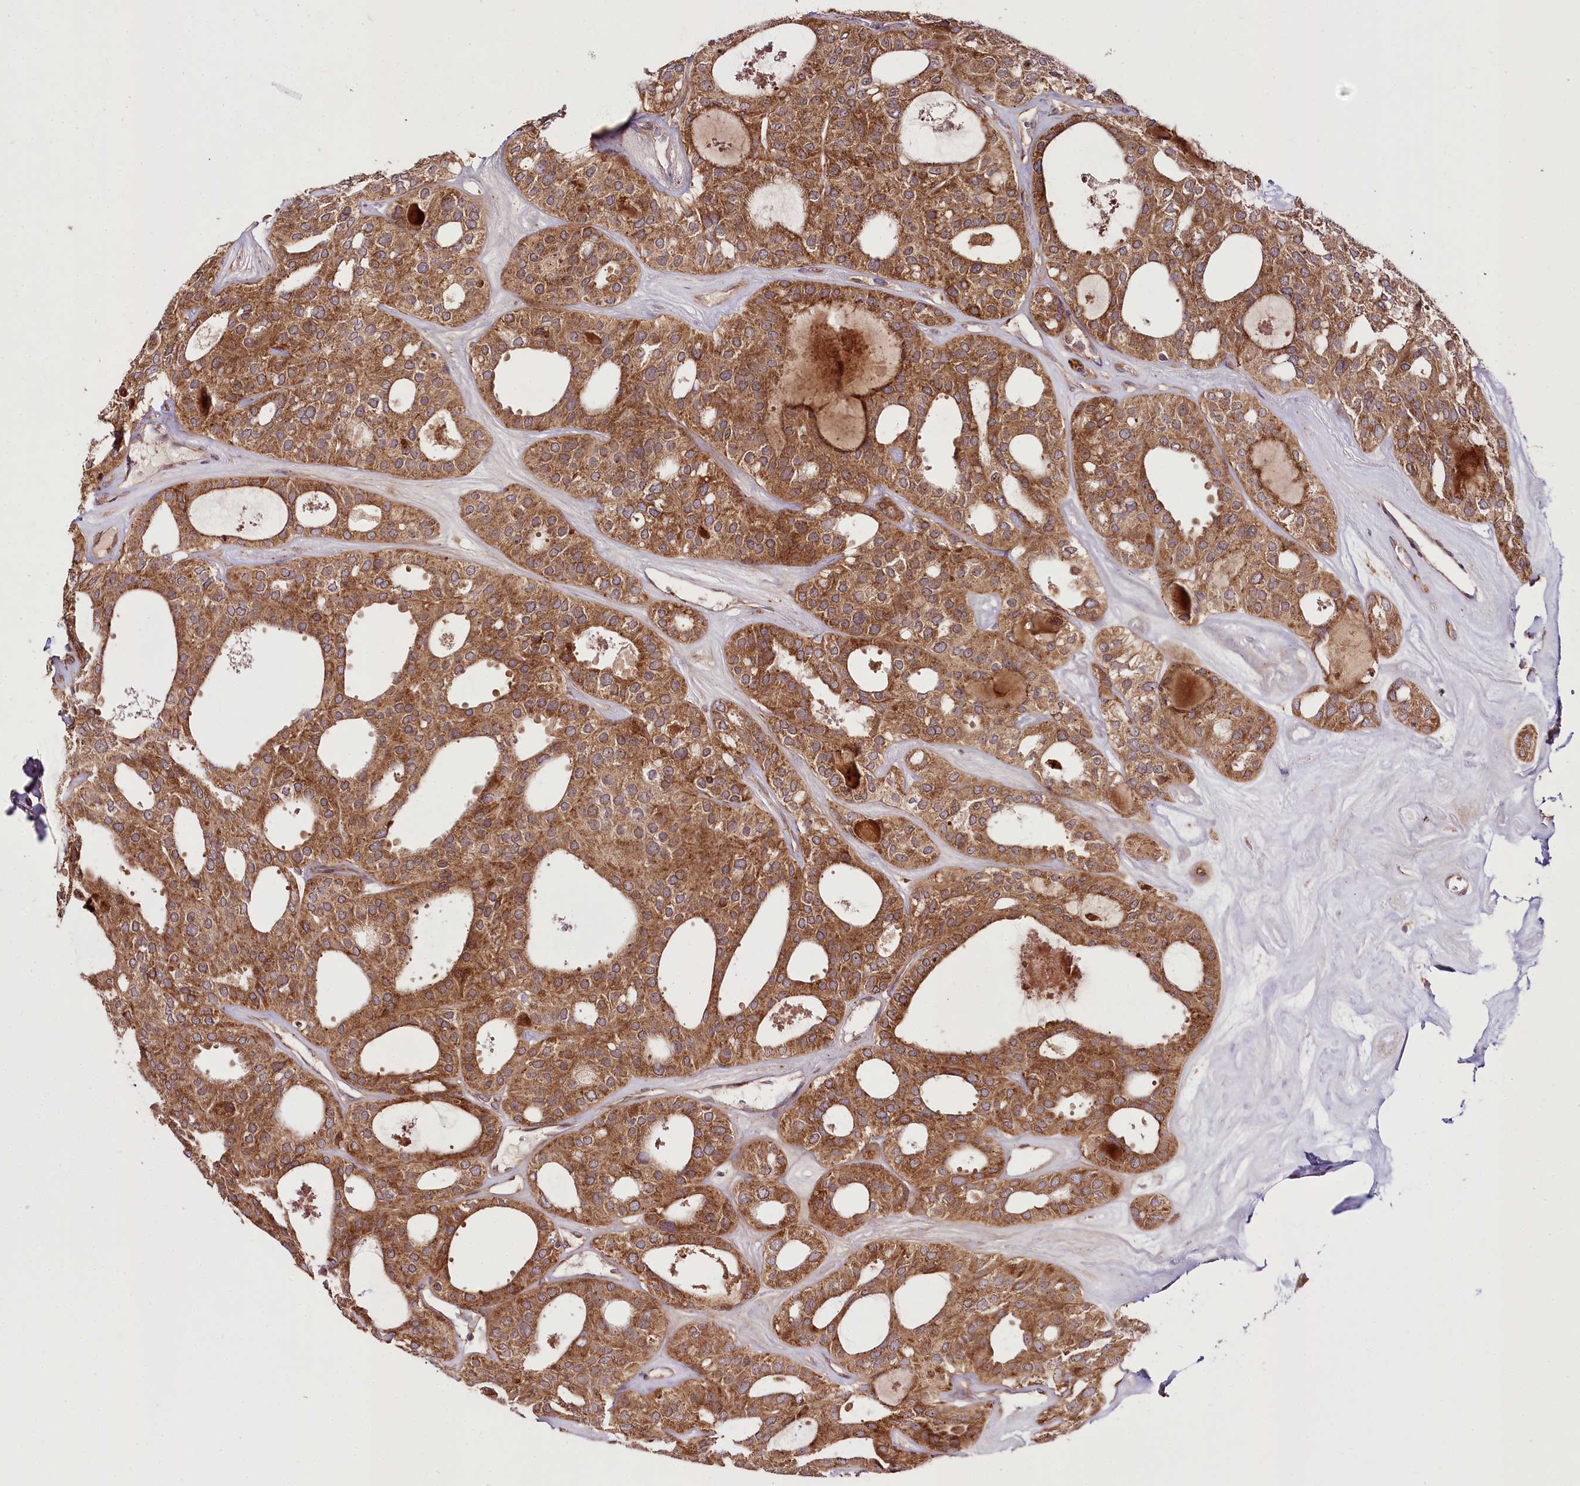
{"staining": {"intensity": "moderate", "quantity": ">75%", "location": "cytoplasmic/membranous"}, "tissue": "thyroid cancer", "cell_type": "Tumor cells", "image_type": "cancer", "snomed": [{"axis": "morphology", "description": "Follicular adenoma carcinoma, NOS"}, {"axis": "topography", "description": "Thyroid gland"}], "caption": "Thyroid follicular adenoma carcinoma tissue demonstrates moderate cytoplasmic/membranous staining in approximately >75% of tumor cells", "gene": "RAB7A", "patient": {"sex": "male", "age": 75}}